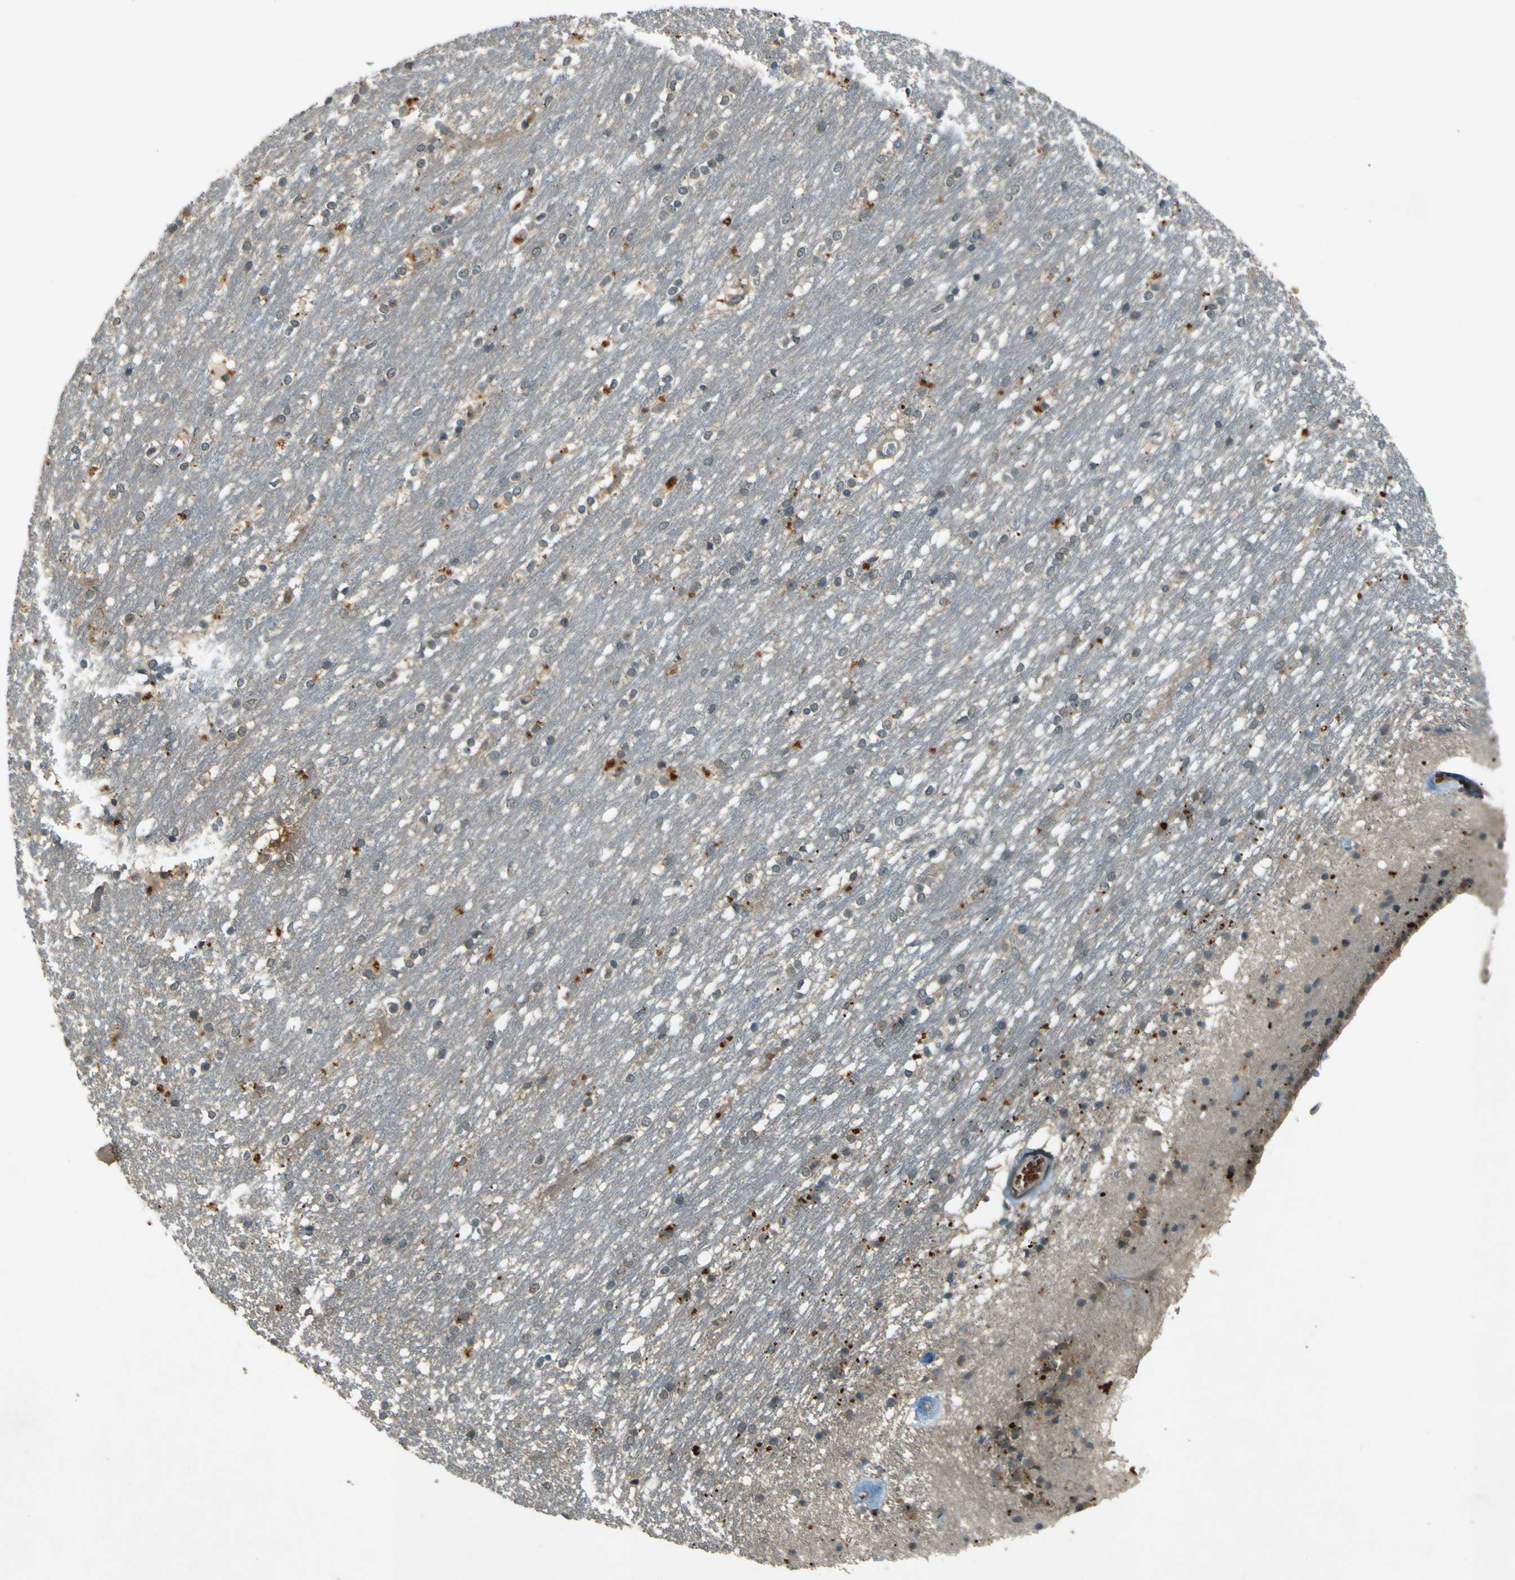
{"staining": {"intensity": "negative", "quantity": "none", "location": "none"}, "tissue": "caudate", "cell_type": "Glial cells", "image_type": "normal", "snomed": [{"axis": "morphology", "description": "Normal tissue, NOS"}, {"axis": "topography", "description": "Lateral ventricle wall"}], "caption": "The immunohistochemistry (IHC) micrograph has no significant staining in glial cells of caudate.", "gene": "MPDZ", "patient": {"sex": "female", "age": 19}}